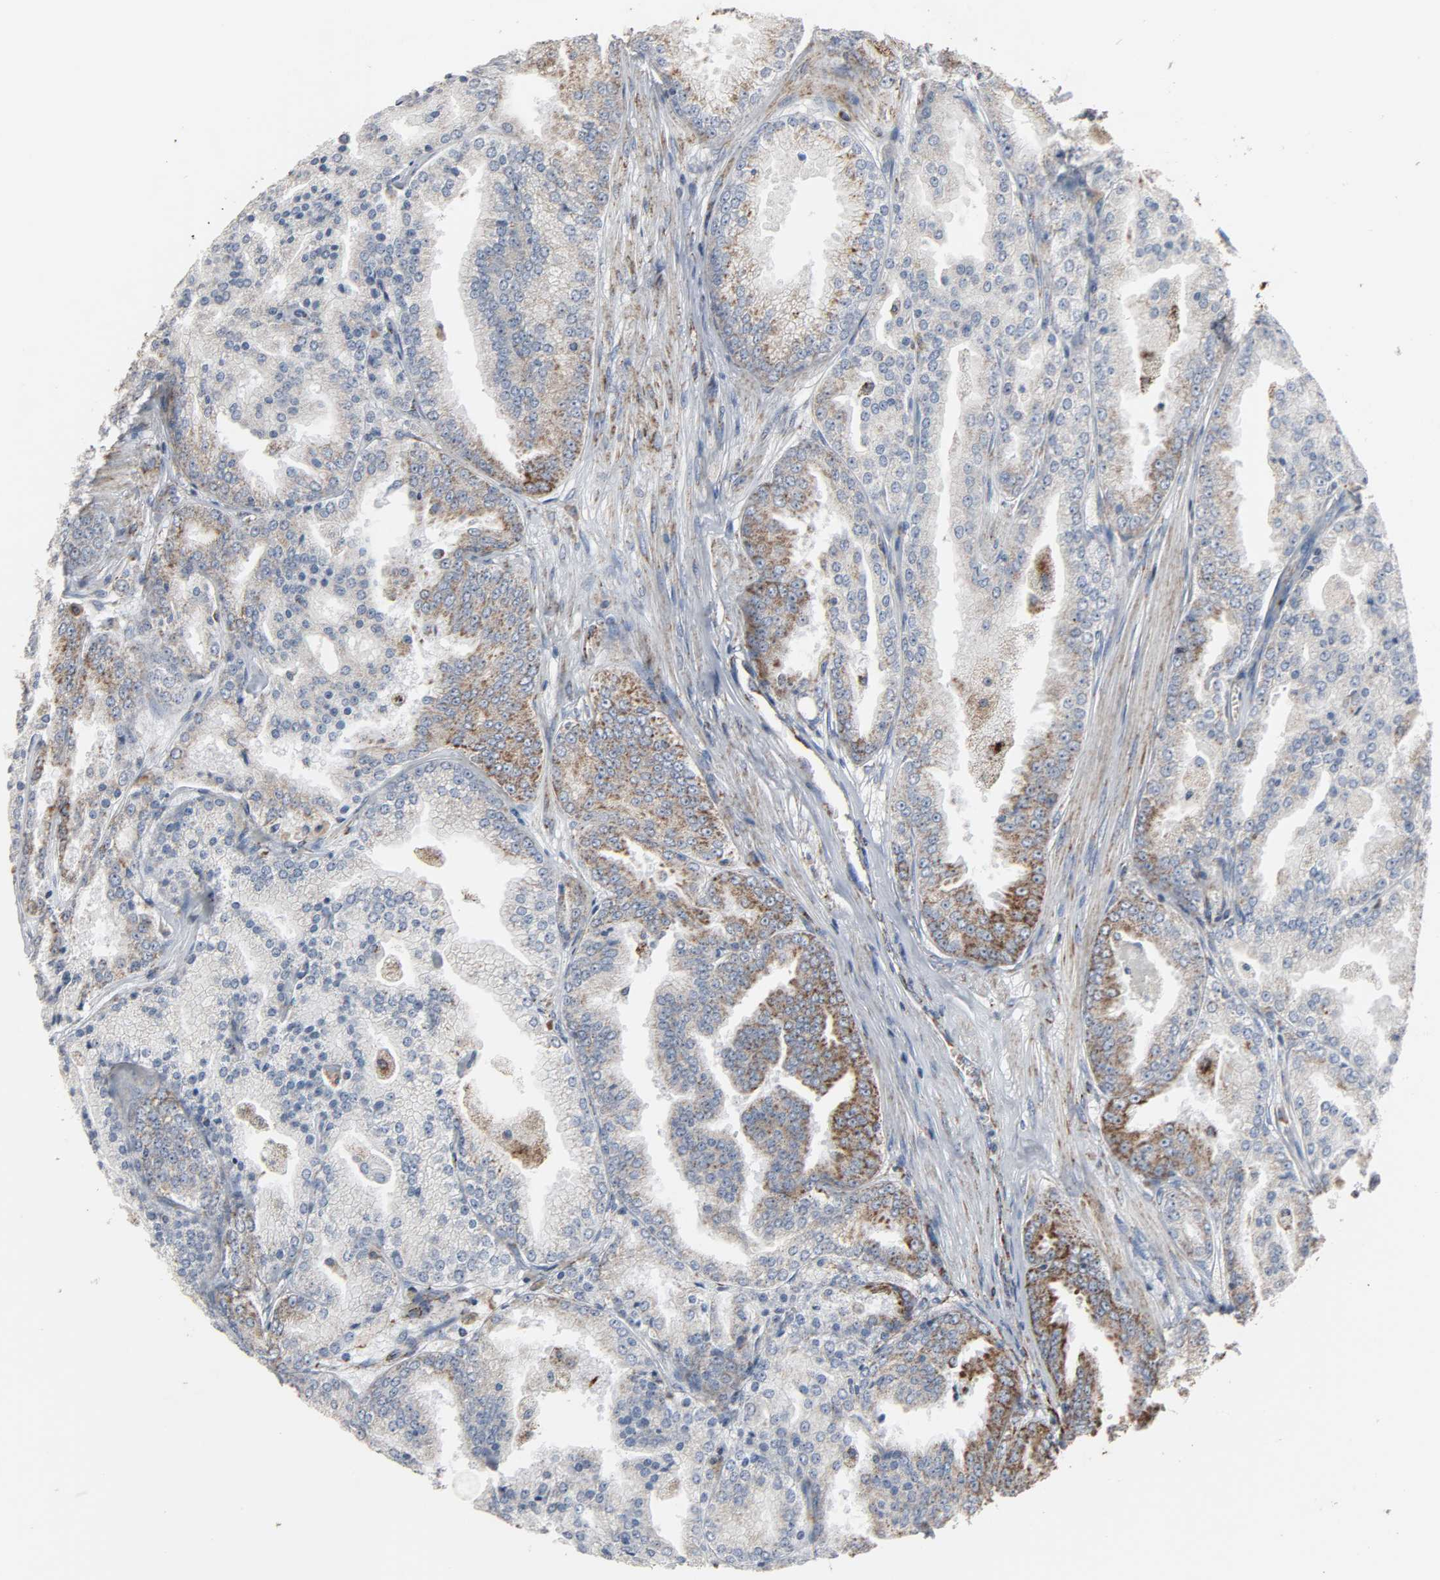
{"staining": {"intensity": "strong", "quantity": "25%-75%", "location": "cytoplasmic/membranous"}, "tissue": "prostate cancer", "cell_type": "Tumor cells", "image_type": "cancer", "snomed": [{"axis": "morphology", "description": "Adenocarcinoma, High grade"}, {"axis": "topography", "description": "Prostate"}], "caption": "Protein expression analysis of human prostate cancer reveals strong cytoplasmic/membranous expression in approximately 25%-75% of tumor cells. Nuclei are stained in blue.", "gene": "ACAT1", "patient": {"sex": "male", "age": 61}}